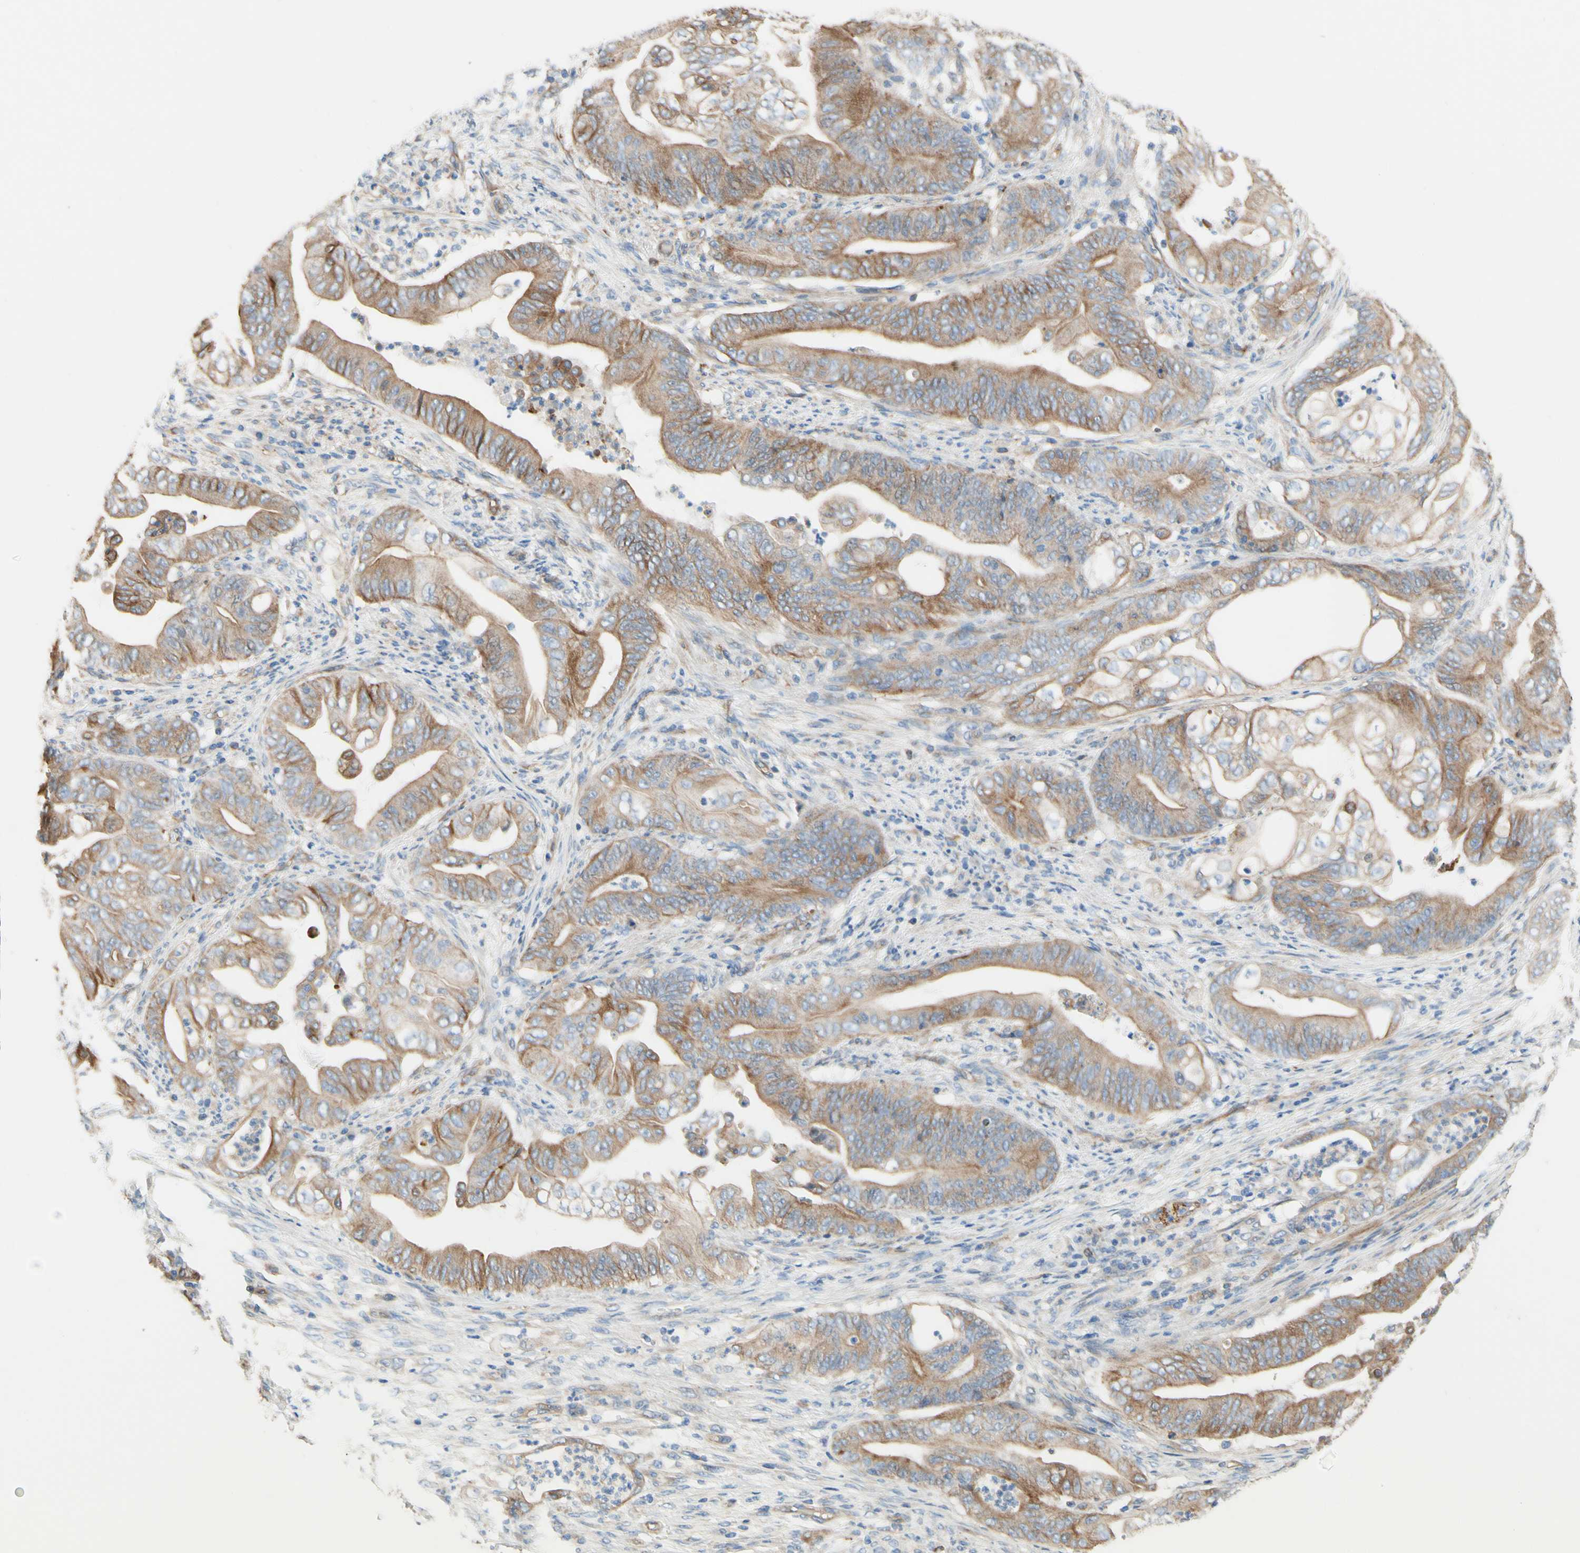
{"staining": {"intensity": "weak", "quantity": ">75%", "location": "cytoplasmic/membranous"}, "tissue": "stomach cancer", "cell_type": "Tumor cells", "image_type": "cancer", "snomed": [{"axis": "morphology", "description": "Adenocarcinoma, NOS"}, {"axis": "topography", "description": "Stomach"}], "caption": "This is an image of immunohistochemistry (IHC) staining of stomach adenocarcinoma, which shows weak staining in the cytoplasmic/membranous of tumor cells.", "gene": "ENDOD1", "patient": {"sex": "female", "age": 73}}